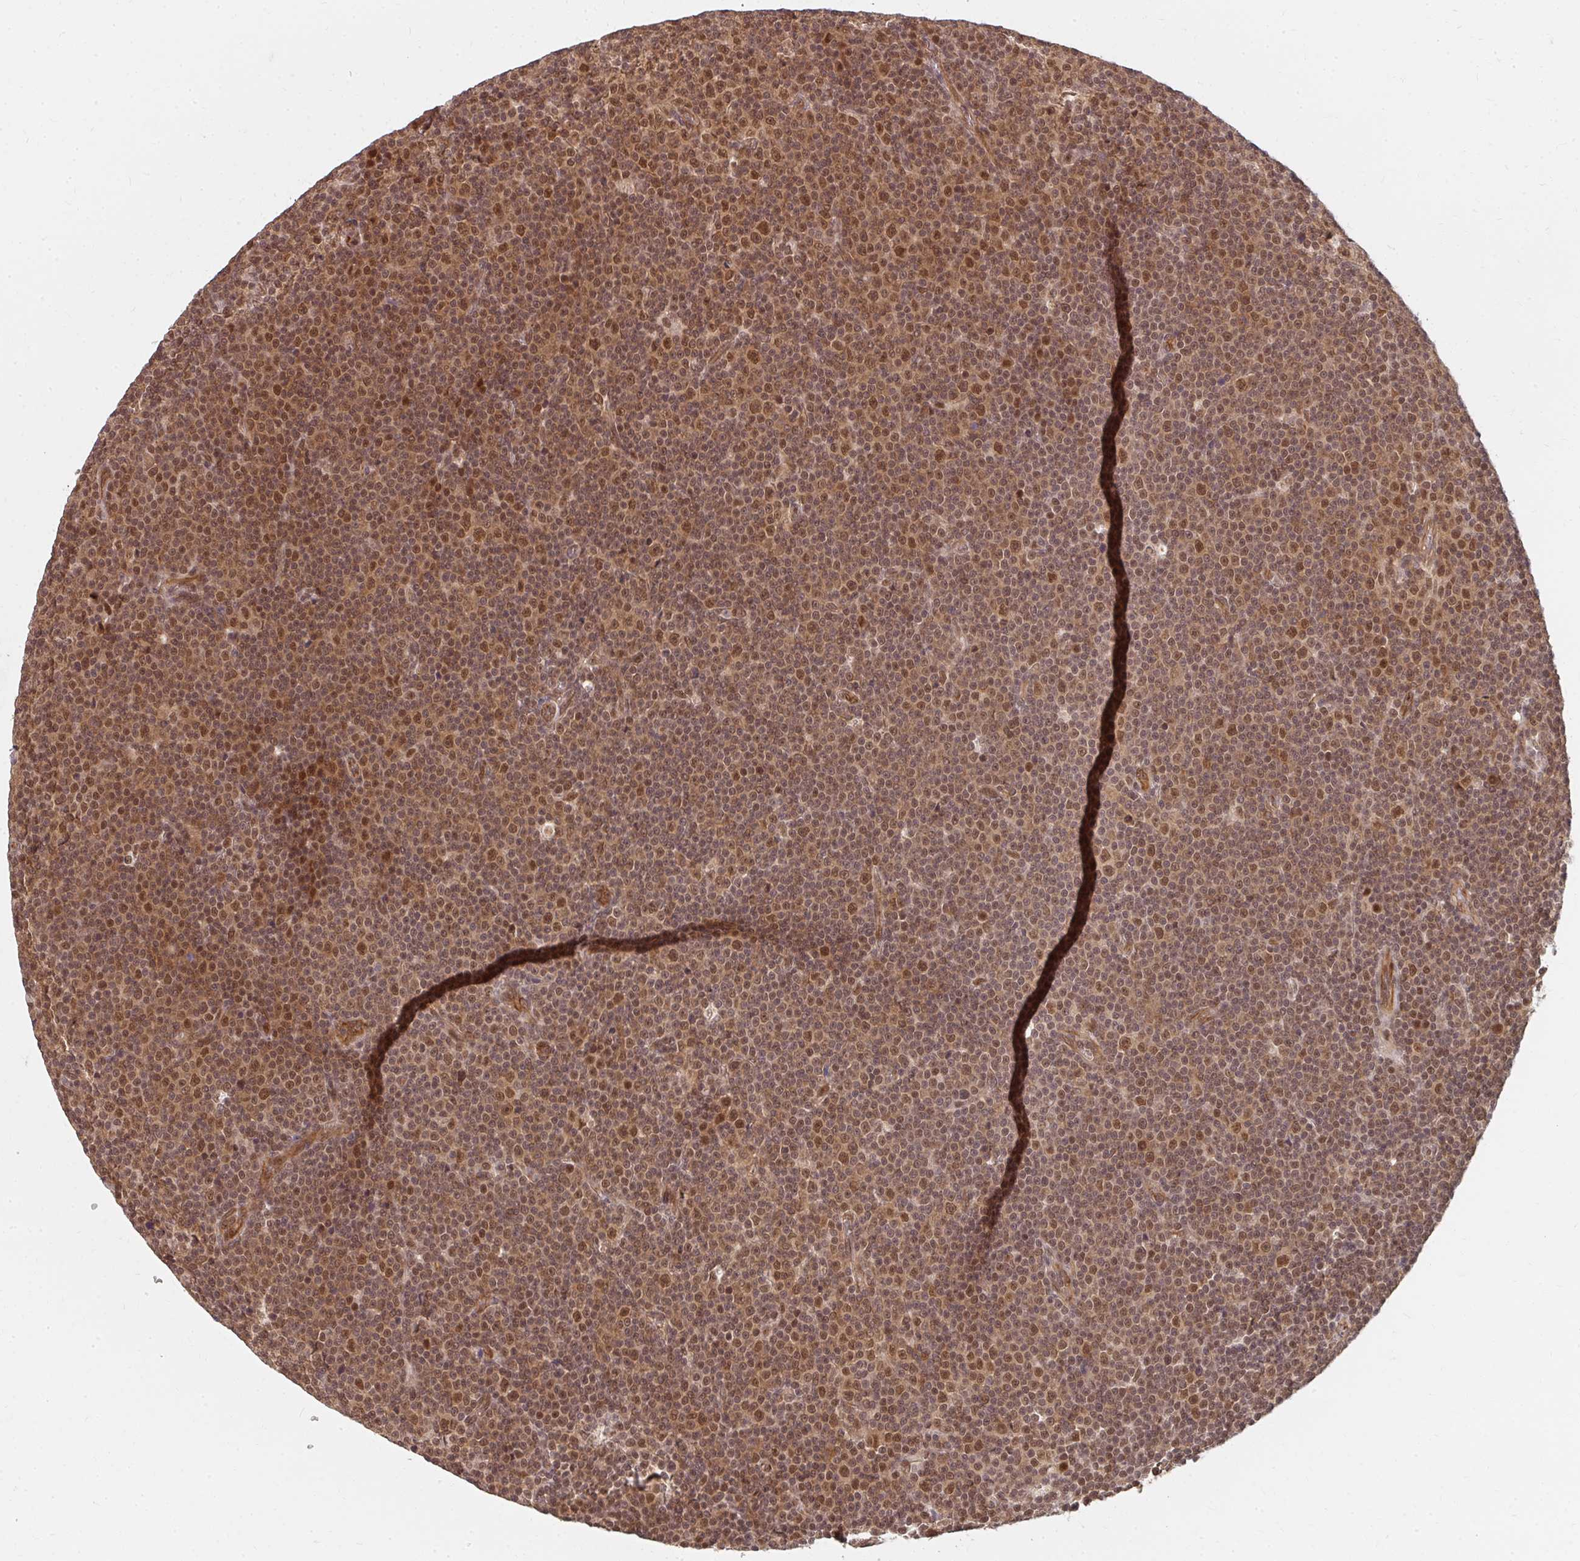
{"staining": {"intensity": "moderate", "quantity": ">75%", "location": "cytoplasmic/membranous,nuclear"}, "tissue": "lymphoma", "cell_type": "Tumor cells", "image_type": "cancer", "snomed": [{"axis": "morphology", "description": "Malignant lymphoma, non-Hodgkin's type, Low grade"}, {"axis": "topography", "description": "Lymph node"}], "caption": "Malignant lymphoma, non-Hodgkin's type (low-grade) tissue displays moderate cytoplasmic/membranous and nuclear positivity in approximately >75% of tumor cells, visualized by immunohistochemistry.", "gene": "GTF3C6", "patient": {"sex": "female", "age": 67}}